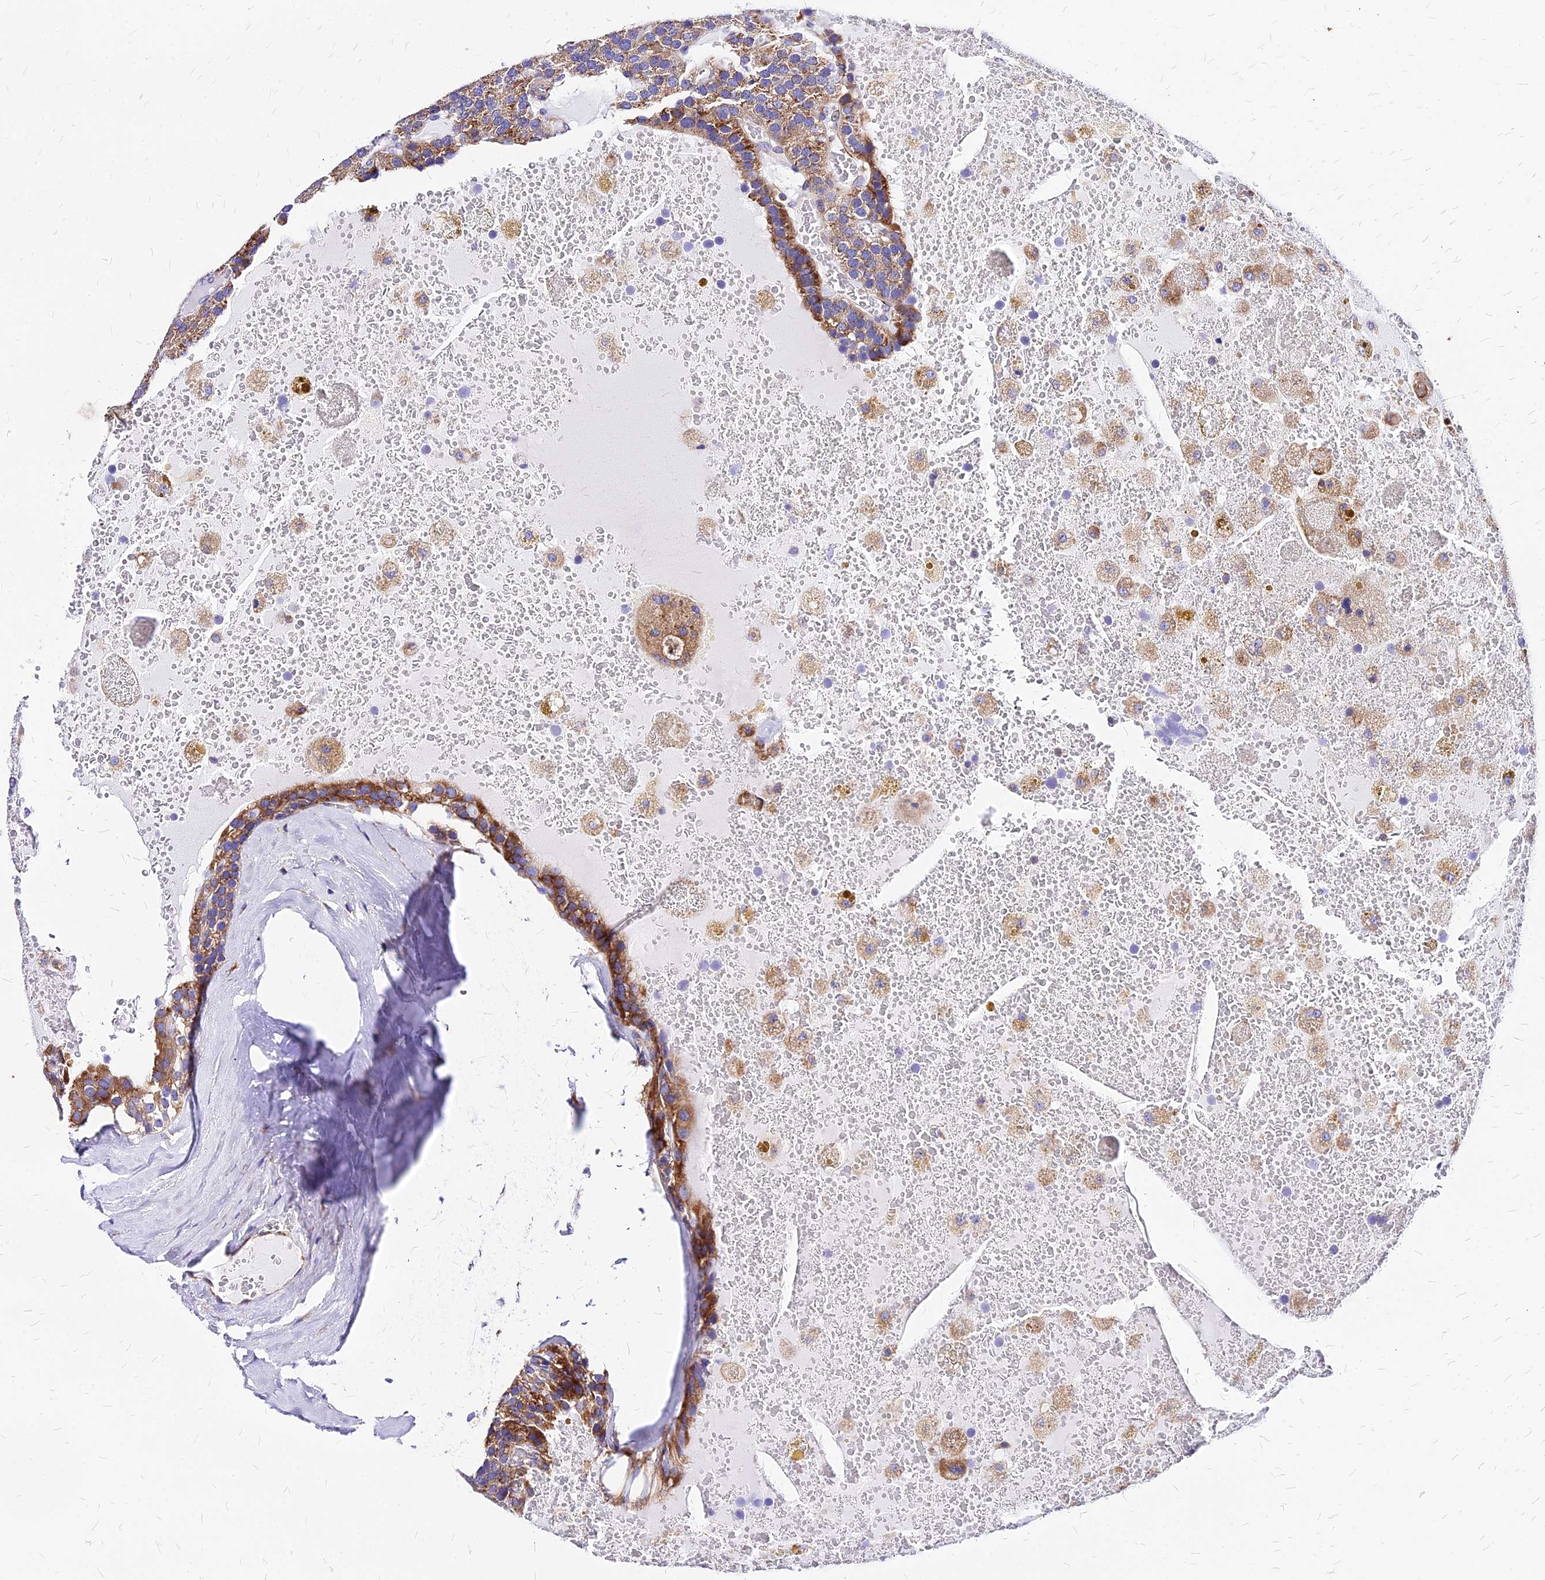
{"staining": {"intensity": "moderate", "quantity": ">75%", "location": "cytoplasmic/membranous"}, "tissue": "parathyroid gland", "cell_type": "Glandular cells", "image_type": "normal", "snomed": [{"axis": "morphology", "description": "Normal tissue, NOS"}, {"axis": "morphology", "description": "Adenoma, NOS"}, {"axis": "topography", "description": "Parathyroid gland"}], "caption": "This image reveals unremarkable parathyroid gland stained with immunohistochemistry (IHC) to label a protein in brown. The cytoplasmic/membranous of glandular cells show moderate positivity for the protein. Nuclei are counter-stained blue.", "gene": "RPL19", "patient": {"sex": "female", "age": 86}}